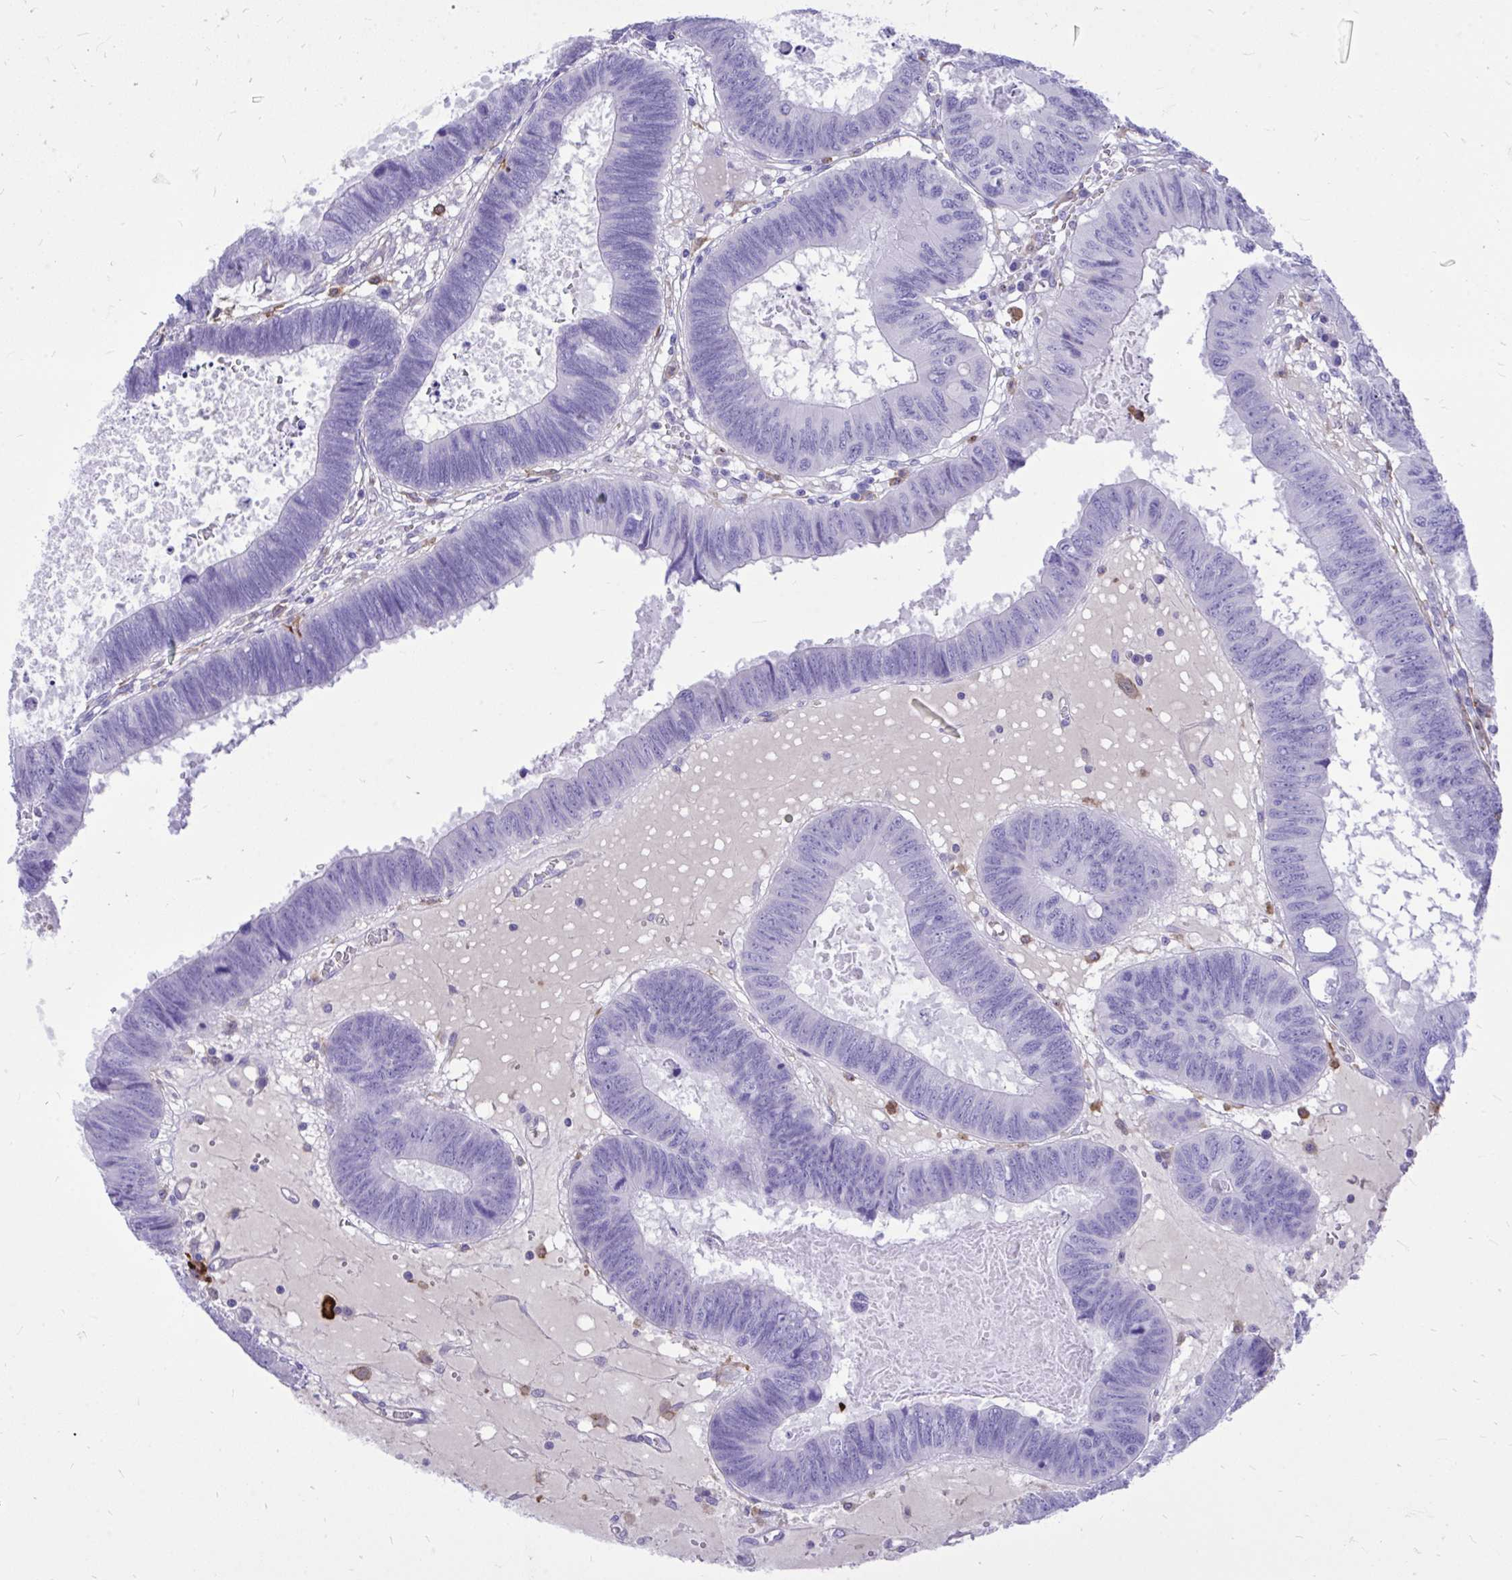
{"staining": {"intensity": "negative", "quantity": "none", "location": "none"}, "tissue": "colorectal cancer", "cell_type": "Tumor cells", "image_type": "cancer", "snomed": [{"axis": "morphology", "description": "Adenocarcinoma, NOS"}, {"axis": "topography", "description": "Colon"}], "caption": "Immunohistochemical staining of colorectal cancer shows no significant expression in tumor cells. (Stains: DAB immunohistochemistry with hematoxylin counter stain, Microscopy: brightfield microscopy at high magnification).", "gene": "TLR7", "patient": {"sex": "male", "age": 62}}